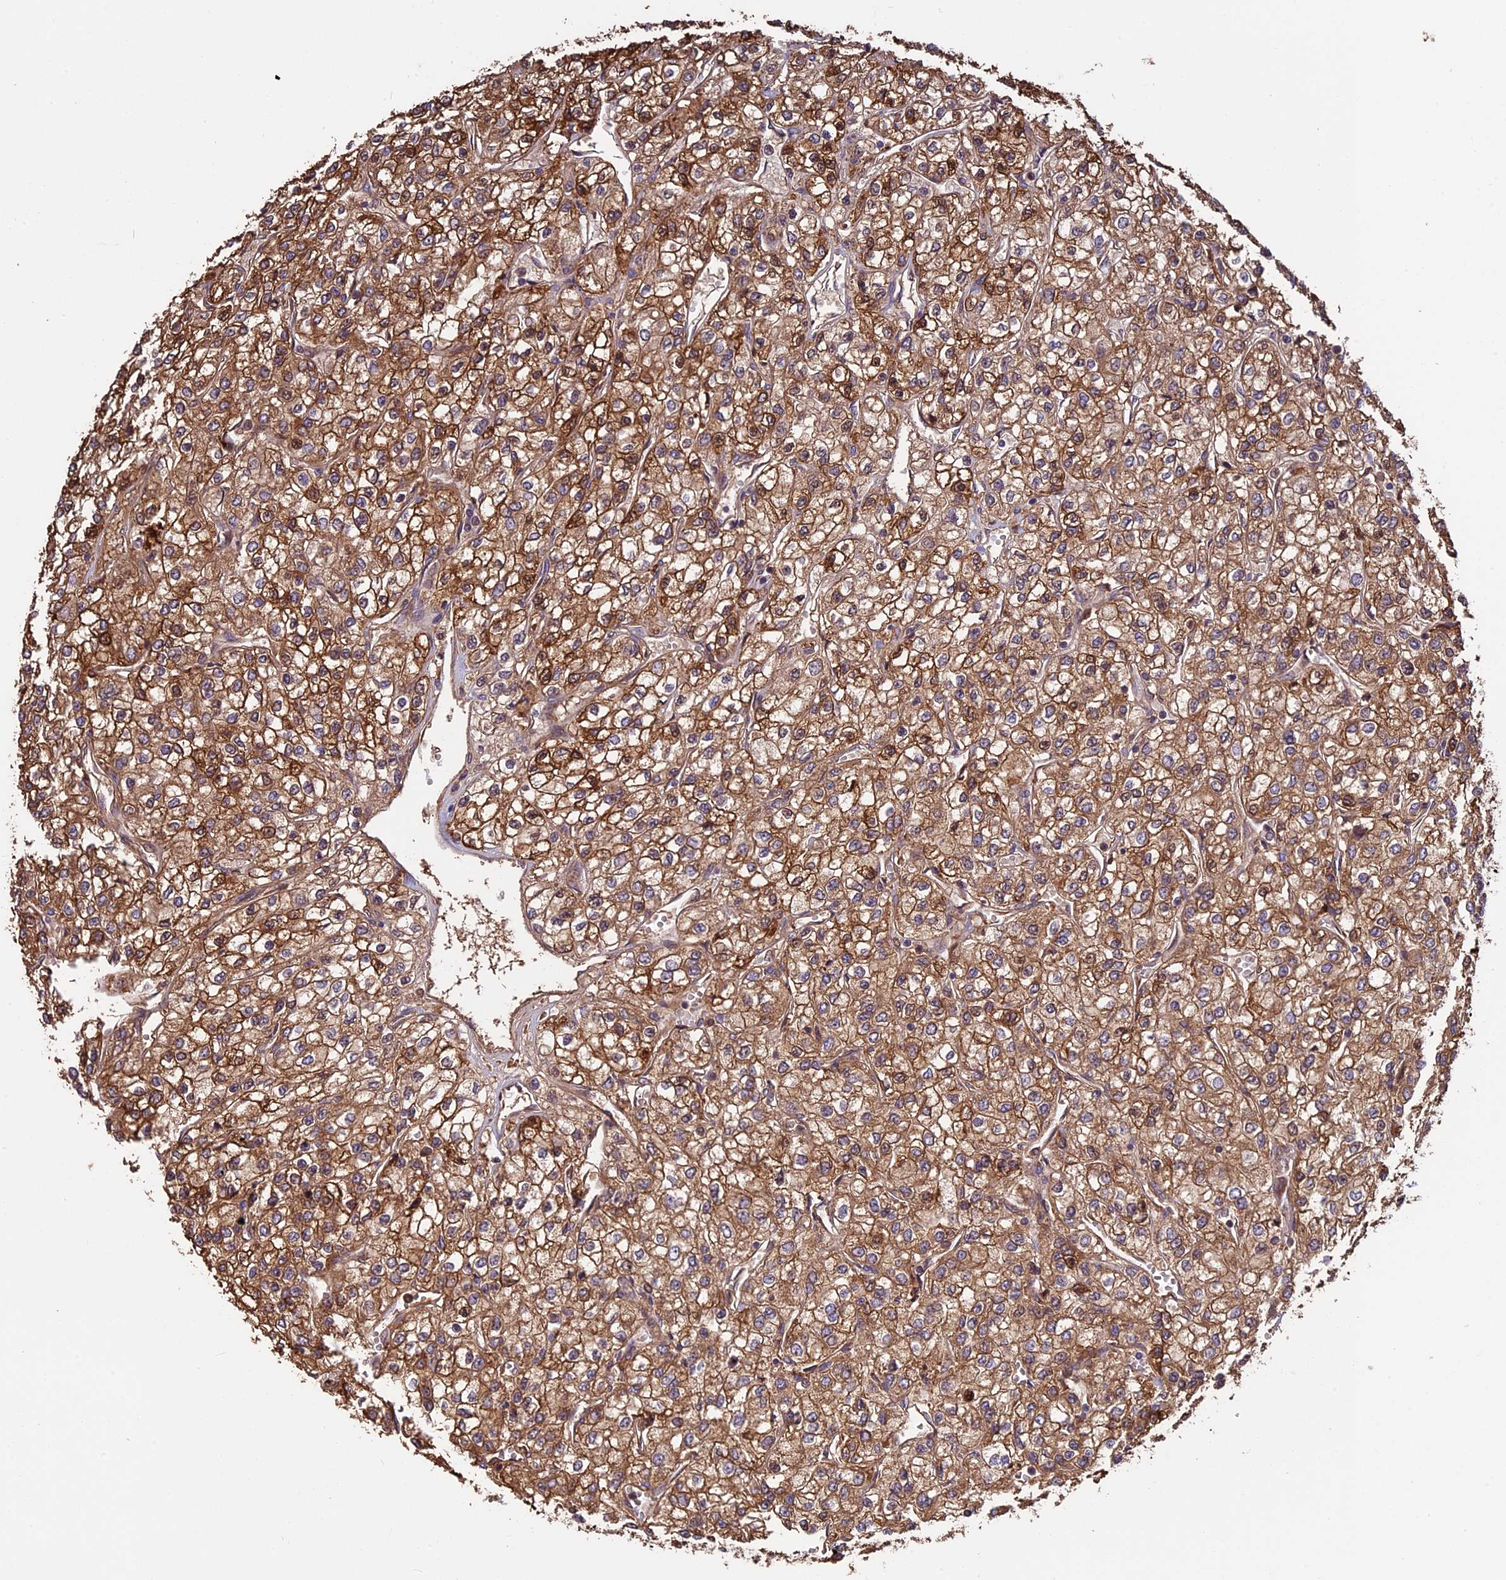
{"staining": {"intensity": "moderate", "quantity": ">75%", "location": "cytoplasmic/membranous"}, "tissue": "renal cancer", "cell_type": "Tumor cells", "image_type": "cancer", "snomed": [{"axis": "morphology", "description": "Adenocarcinoma, NOS"}, {"axis": "topography", "description": "Kidney"}], "caption": "This image reveals IHC staining of renal cancer, with medium moderate cytoplasmic/membranous staining in approximately >75% of tumor cells.", "gene": "VWA3A", "patient": {"sex": "male", "age": 80}}